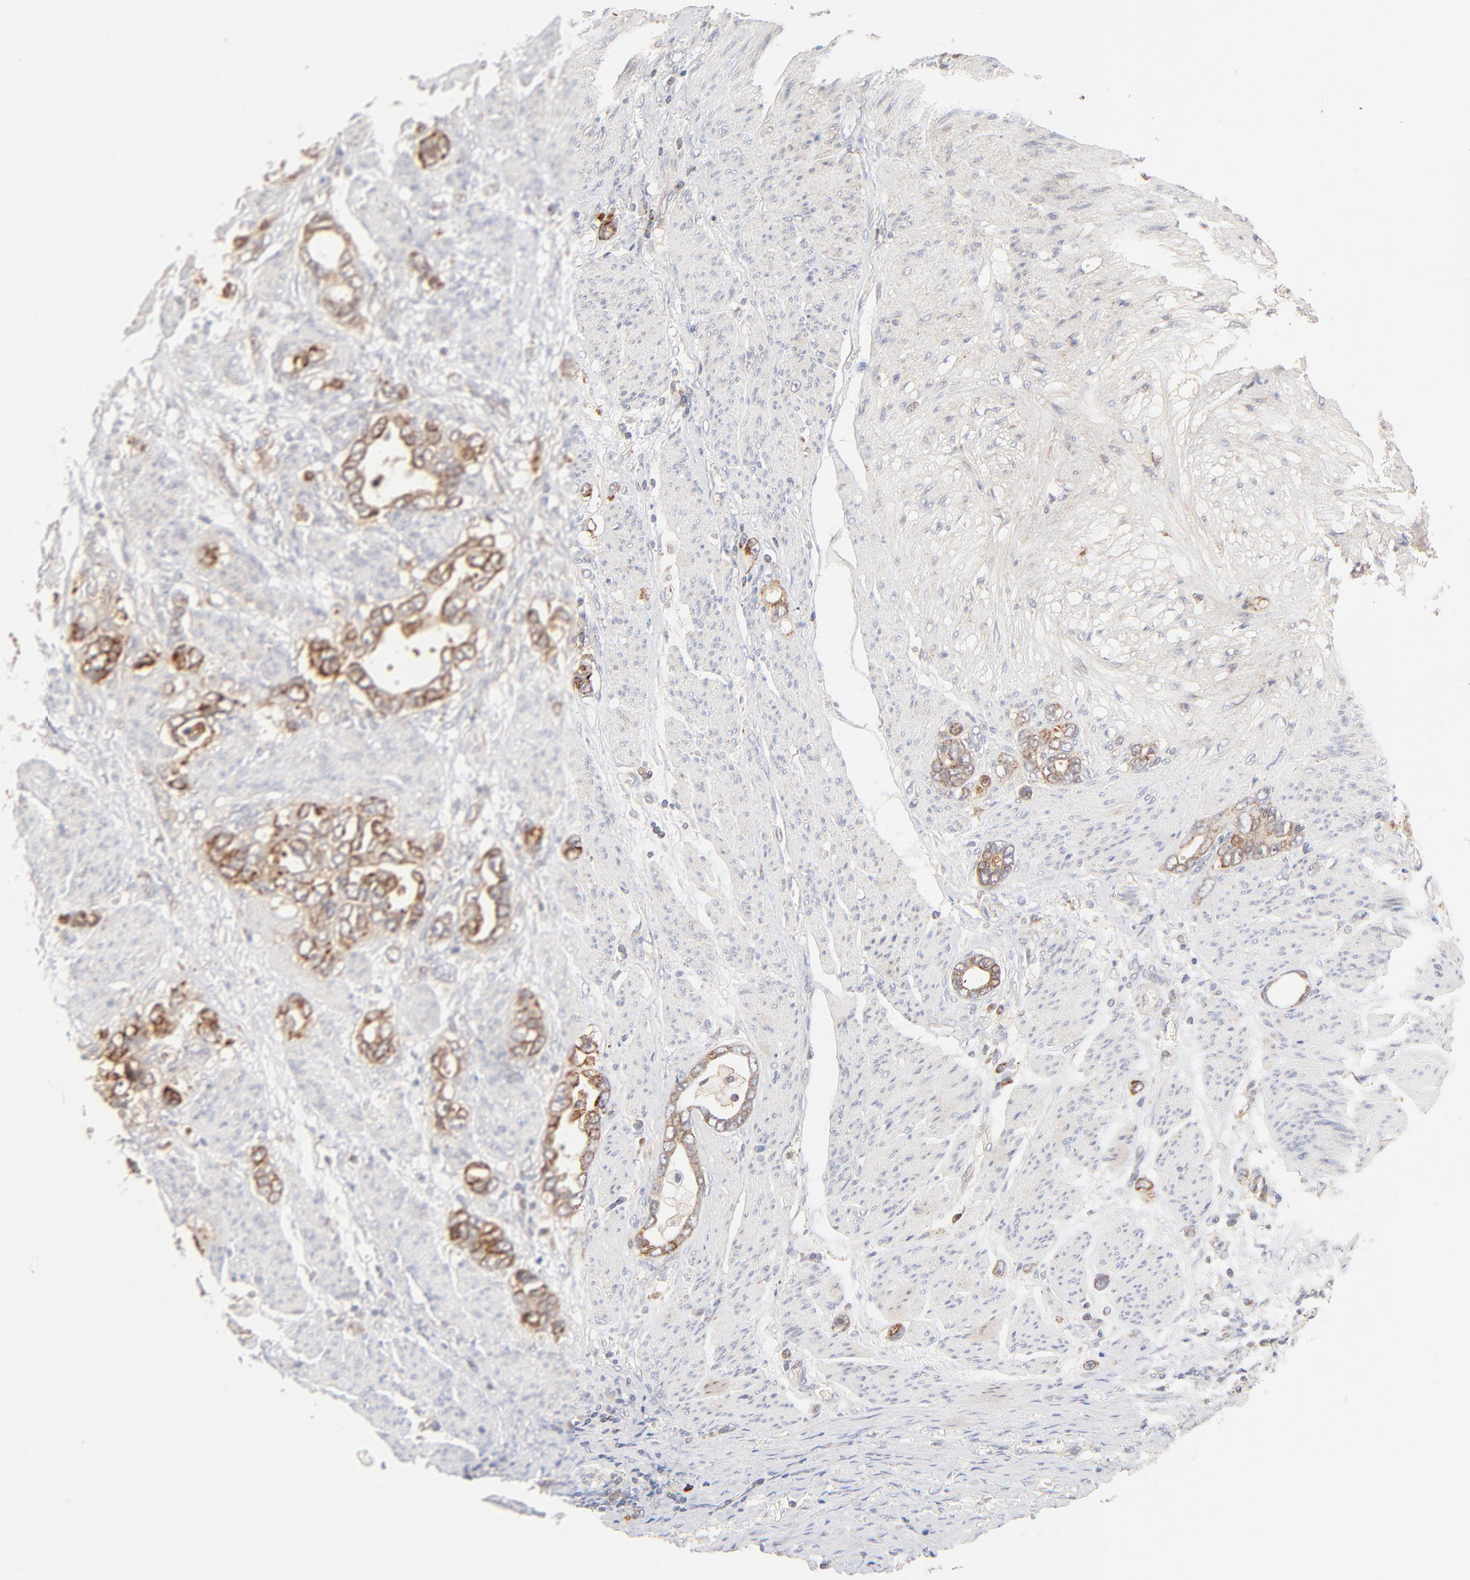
{"staining": {"intensity": "moderate", "quantity": ">75%", "location": "cytoplasmic/membranous"}, "tissue": "stomach cancer", "cell_type": "Tumor cells", "image_type": "cancer", "snomed": [{"axis": "morphology", "description": "Adenocarcinoma, NOS"}, {"axis": "topography", "description": "Stomach"}], "caption": "Immunohistochemical staining of stomach cancer exhibits medium levels of moderate cytoplasmic/membranous positivity in approximately >75% of tumor cells.", "gene": "CSPG4", "patient": {"sex": "male", "age": 78}}